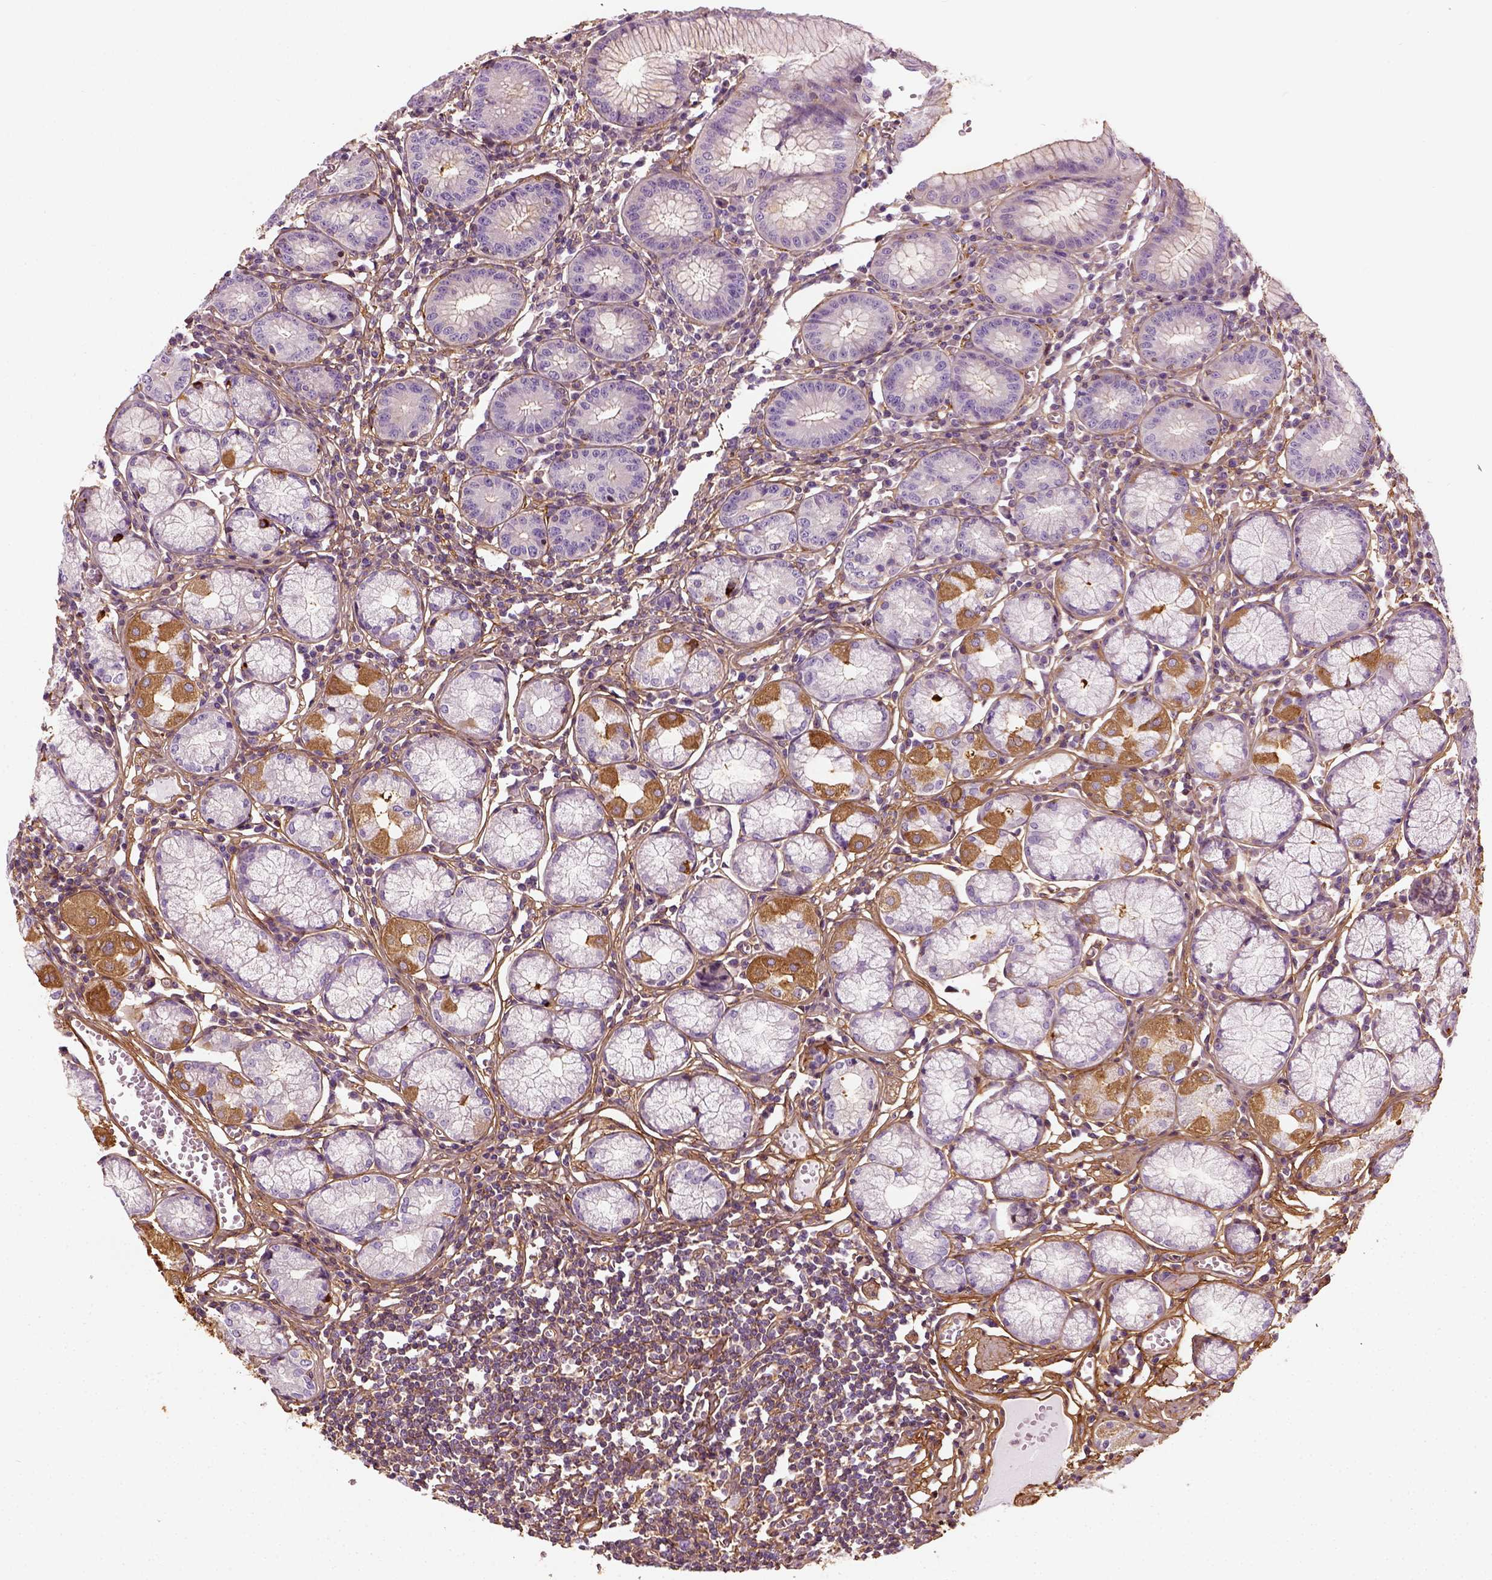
{"staining": {"intensity": "moderate", "quantity": "25%-75%", "location": "cytoplasmic/membranous"}, "tissue": "stomach", "cell_type": "Glandular cells", "image_type": "normal", "snomed": [{"axis": "morphology", "description": "Normal tissue, NOS"}, {"axis": "topography", "description": "Stomach"}], "caption": "Protein staining exhibits moderate cytoplasmic/membranous positivity in about 25%-75% of glandular cells in normal stomach. (DAB (3,3'-diaminobenzidine) IHC with brightfield microscopy, high magnification).", "gene": "COL6A2", "patient": {"sex": "male", "age": 55}}